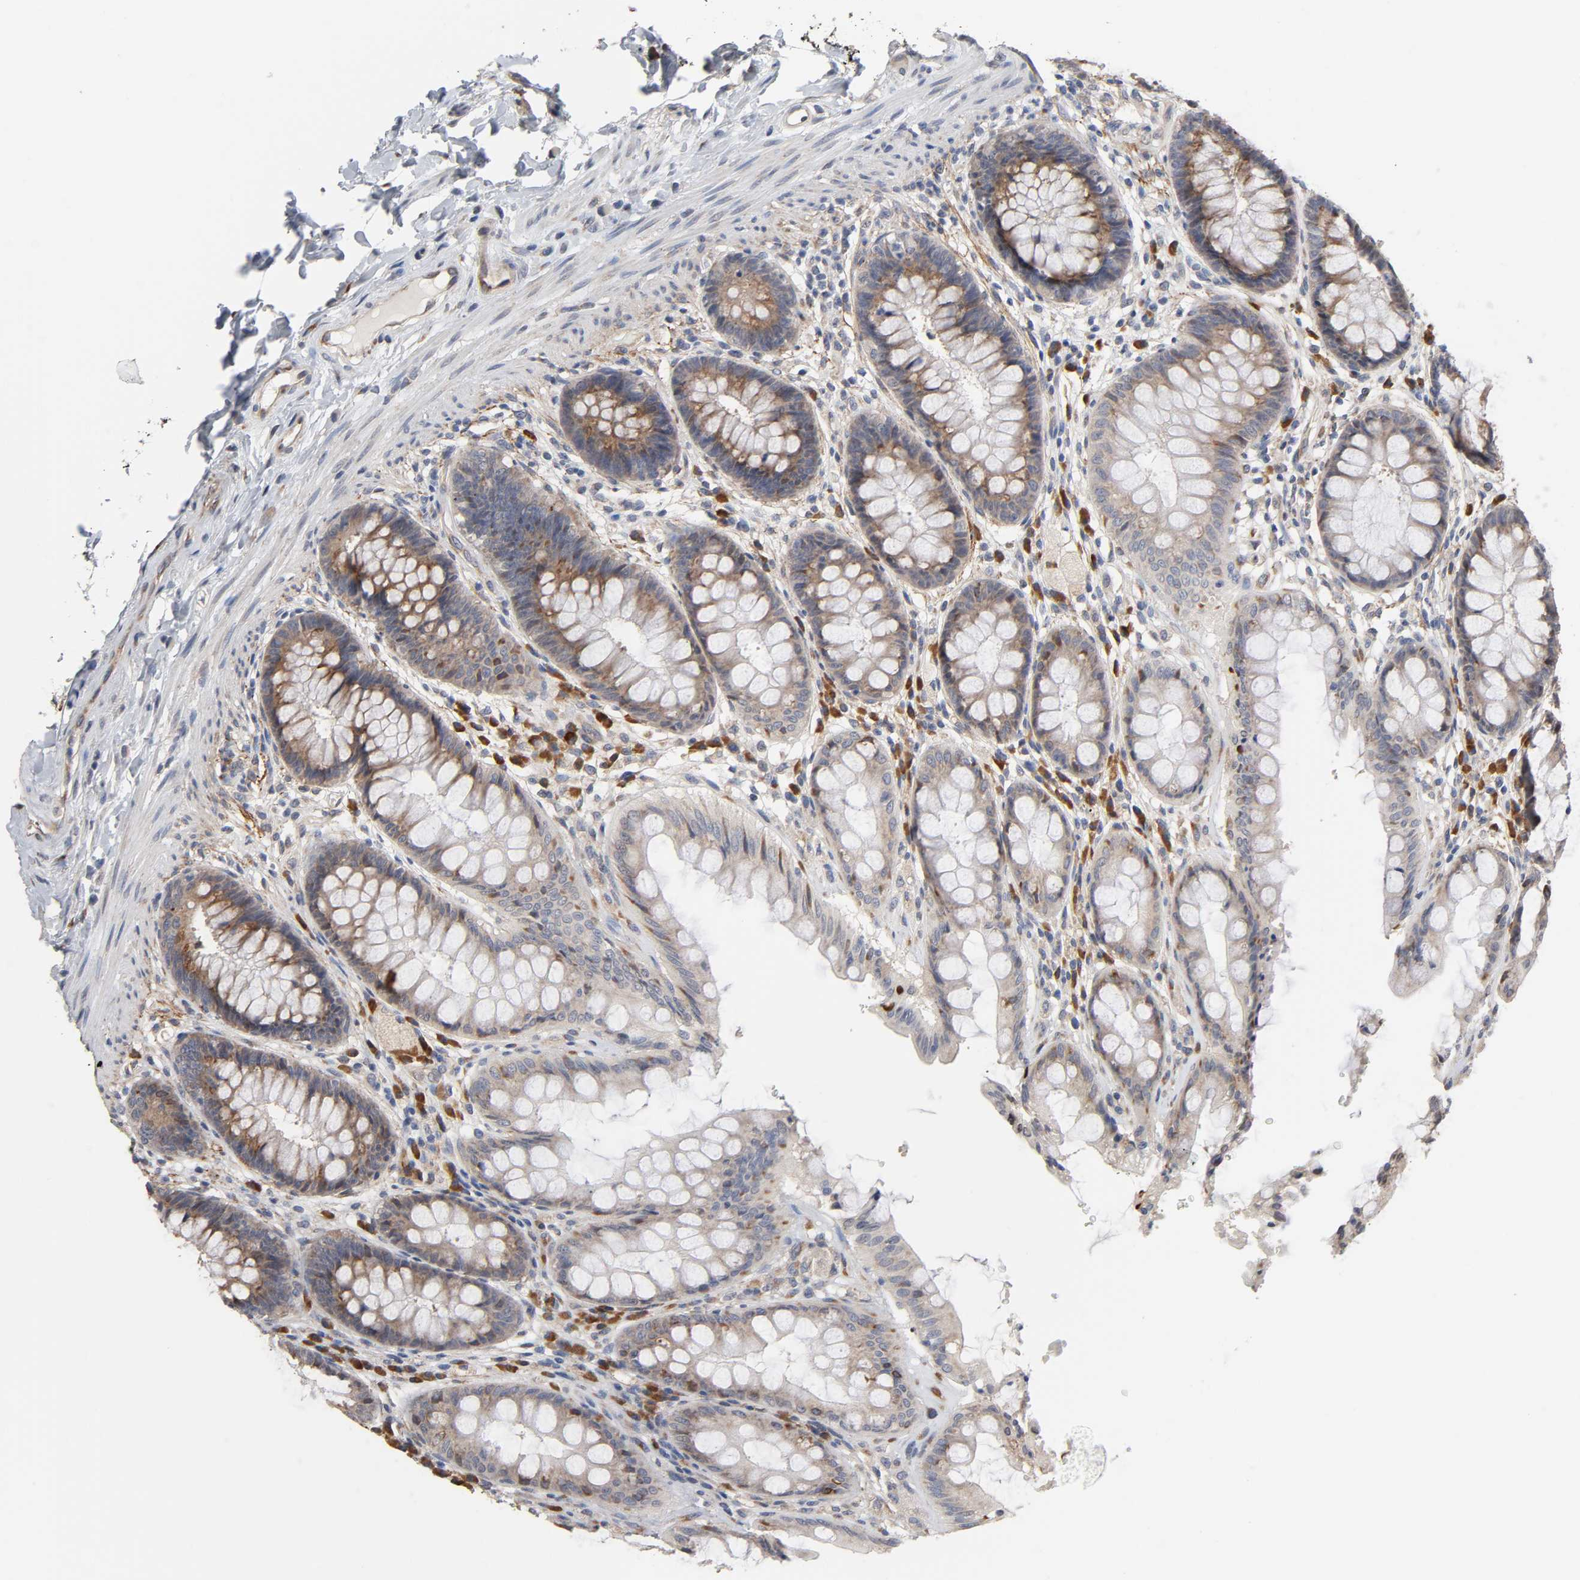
{"staining": {"intensity": "weak", "quantity": "25%-75%", "location": "cytoplasmic/membranous"}, "tissue": "rectum", "cell_type": "Glandular cells", "image_type": "normal", "snomed": [{"axis": "morphology", "description": "Normal tissue, NOS"}, {"axis": "topography", "description": "Rectum"}], "caption": "Immunohistochemistry (DAB (3,3'-diaminobenzidine)) staining of unremarkable rectum displays weak cytoplasmic/membranous protein expression in approximately 25%-75% of glandular cells. (DAB (3,3'-diaminobenzidine) = brown stain, brightfield microscopy at high magnification).", "gene": "HDLBP", "patient": {"sex": "female", "age": 46}}